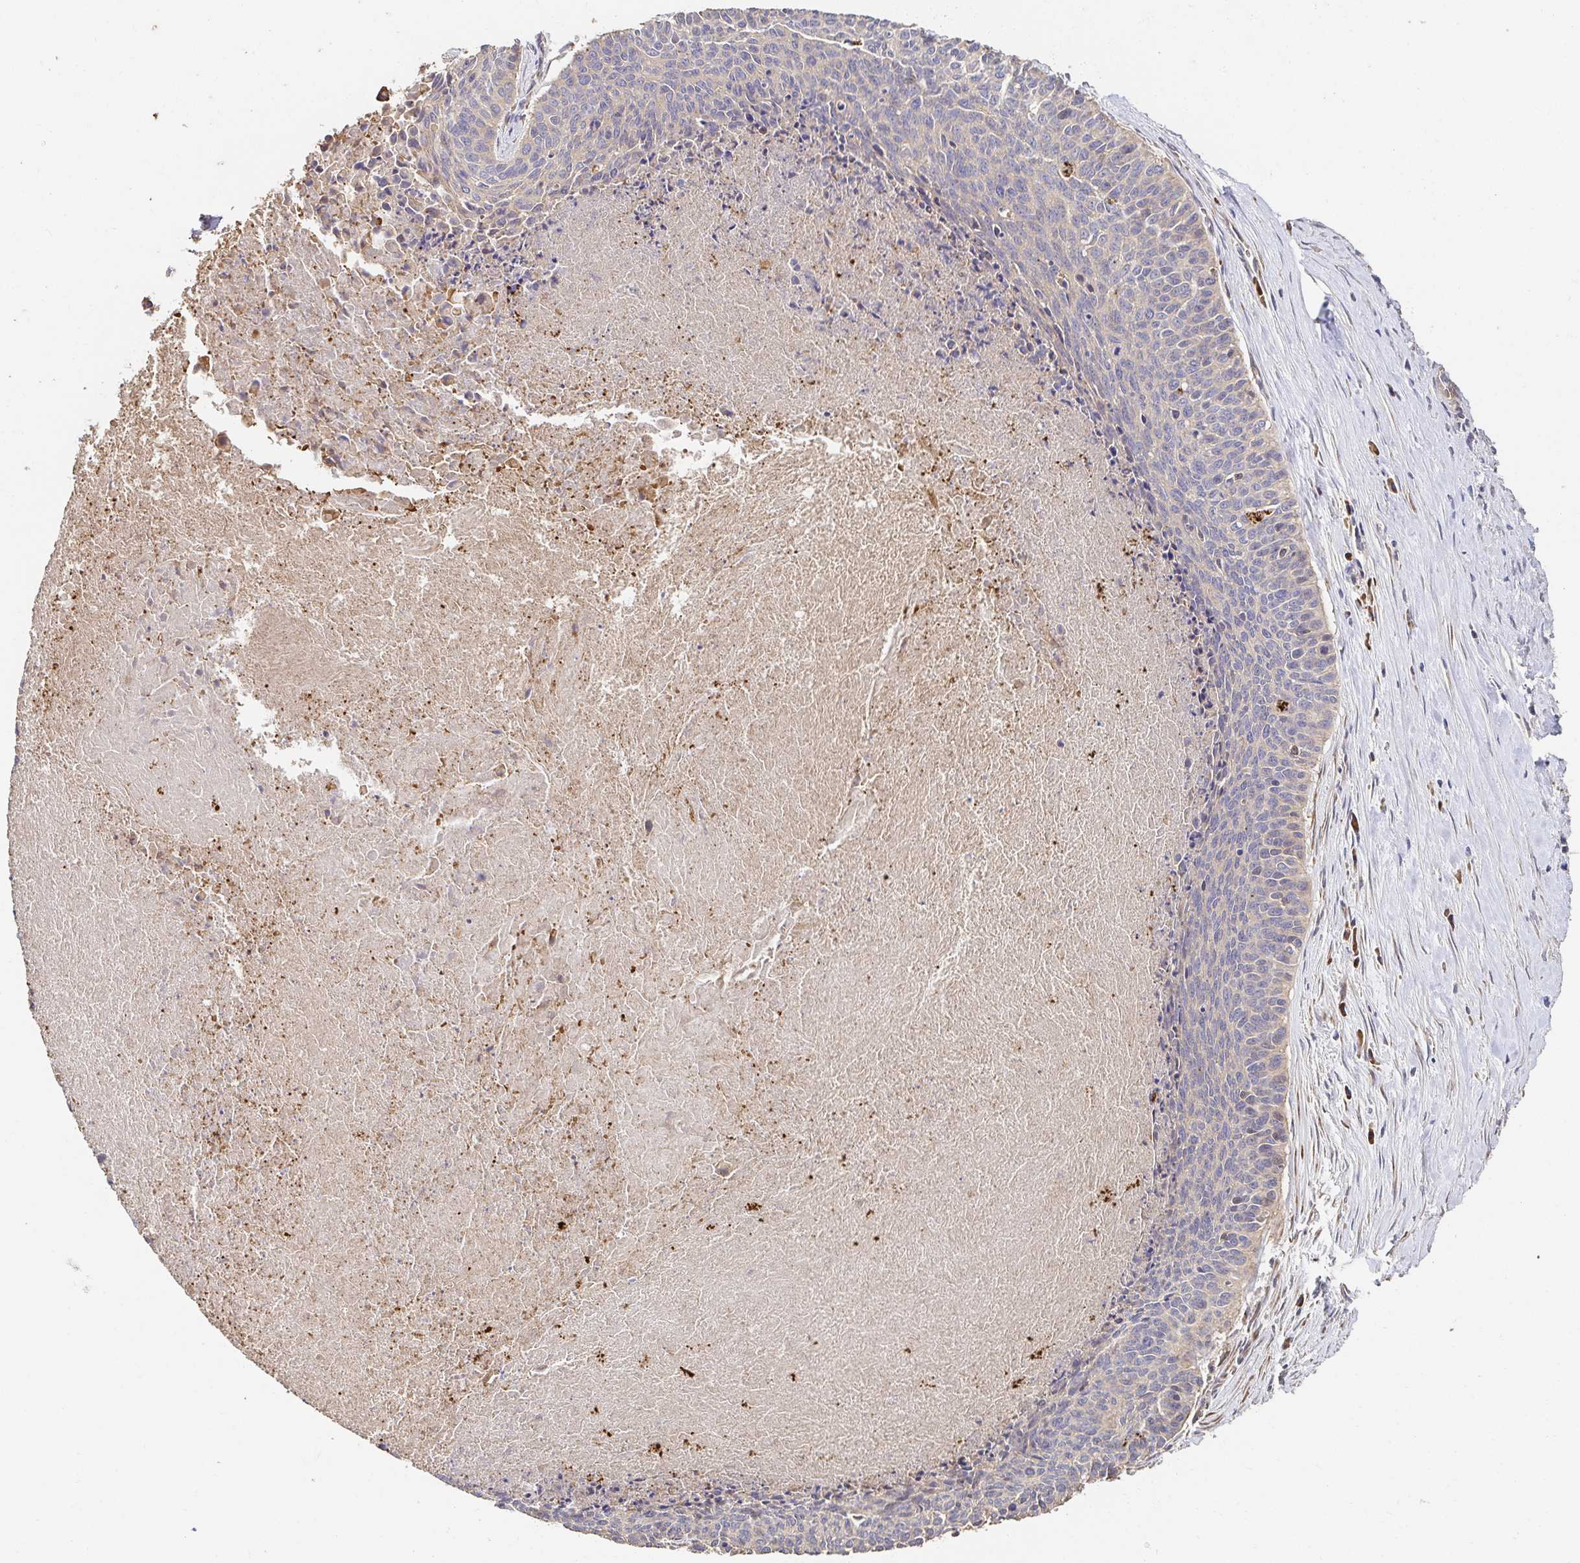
{"staining": {"intensity": "negative", "quantity": "none", "location": "none"}, "tissue": "cervical cancer", "cell_type": "Tumor cells", "image_type": "cancer", "snomed": [{"axis": "morphology", "description": "Squamous cell carcinoma, NOS"}, {"axis": "topography", "description": "Cervix"}], "caption": "Cervical cancer was stained to show a protein in brown. There is no significant expression in tumor cells. Nuclei are stained in blue.", "gene": "APBB1", "patient": {"sex": "female", "age": 55}}